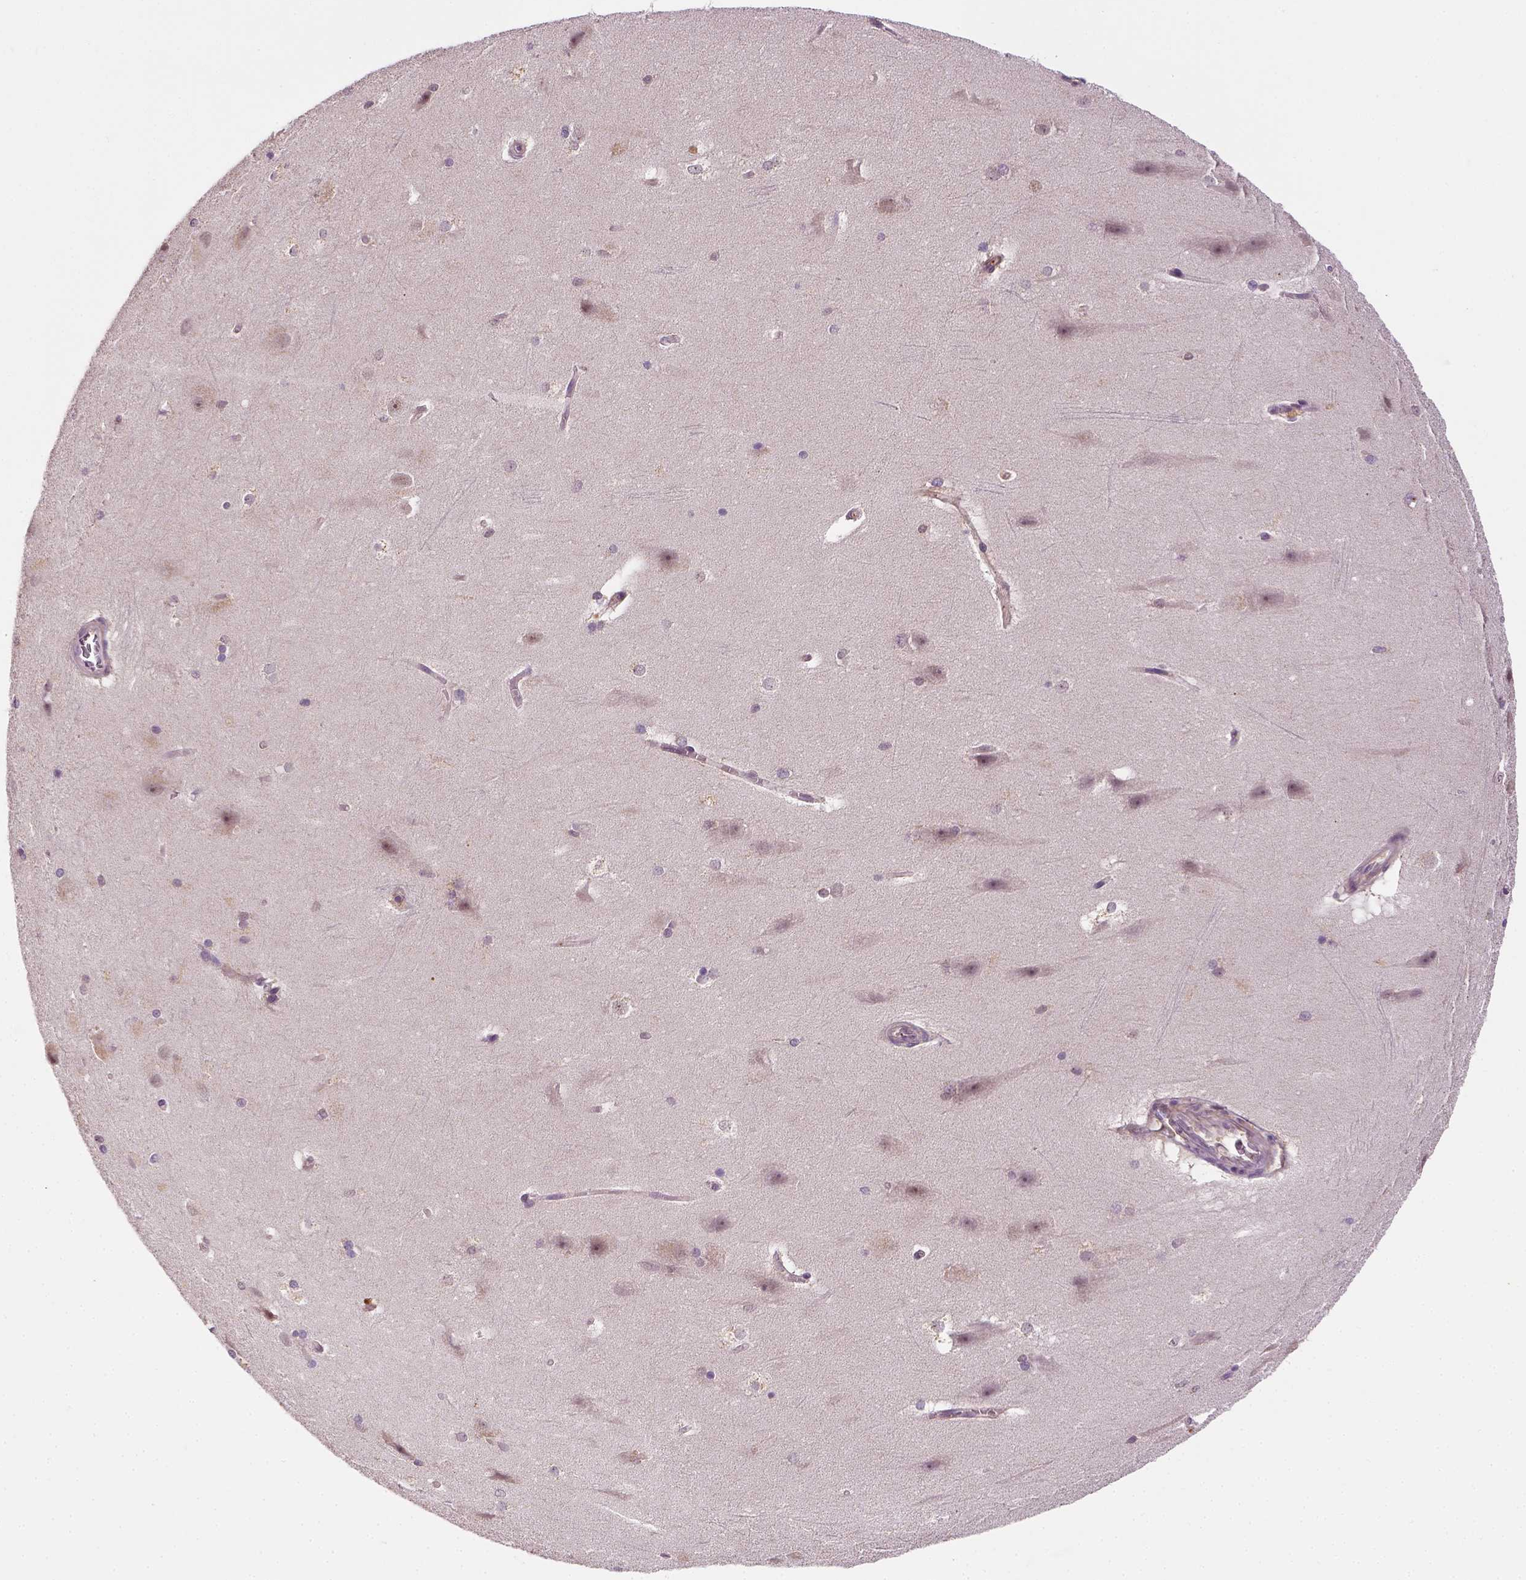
{"staining": {"intensity": "negative", "quantity": "none", "location": "none"}, "tissue": "hippocampus", "cell_type": "Glial cells", "image_type": "normal", "snomed": [{"axis": "morphology", "description": "Normal tissue, NOS"}, {"axis": "topography", "description": "Cerebral cortex"}, {"axis": "topography", "description": "Hippocampus"}], "caption": "DAB immunohistochemical staining of unremarkable human hippocampus demonstrates no significant expression in glial cells.", "gene": "MATK", "patient": {"sex": "female", "age": 19}}